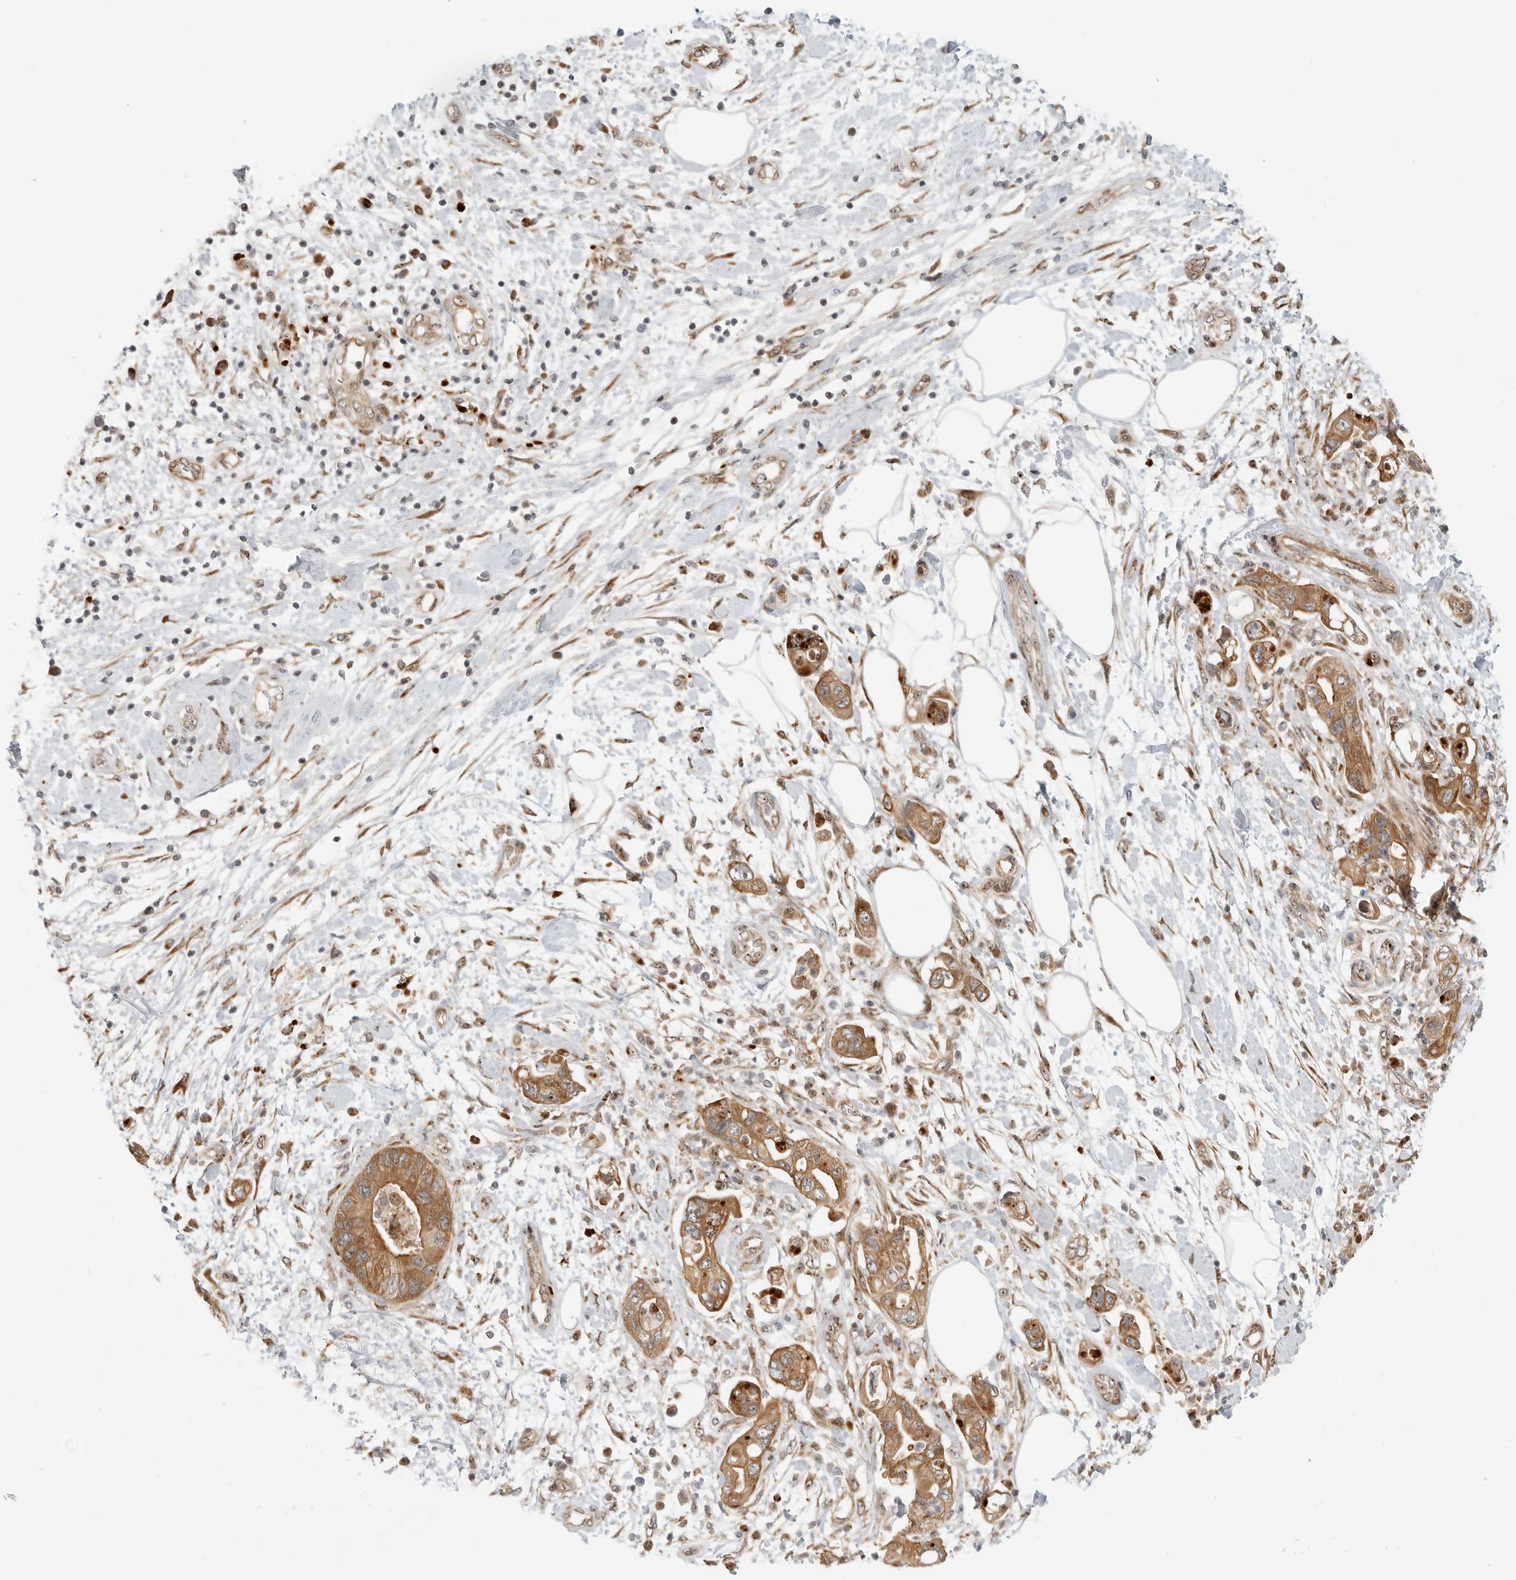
{"staining": {"intensity": "moderate", "quantity": ">75%", "location": "cytoplasmic/membranous"}, "tissue": "pancreatic cancer", "cell_type": "Tumor cells", "image_type": "cancer", "snomed": [{"axis": "morphology", "description": "Adenocarcinoma, NOS"}, {"axis": "topography", "description": "Pancreas"}], "caption": "A micrograph of pancreatic cancer stained for a protein shows moderate cytoplasmic/membranous brown staining in tumor cells.", "gene": "DSCC1", "patient": {"sex": "female", "age": 73}}